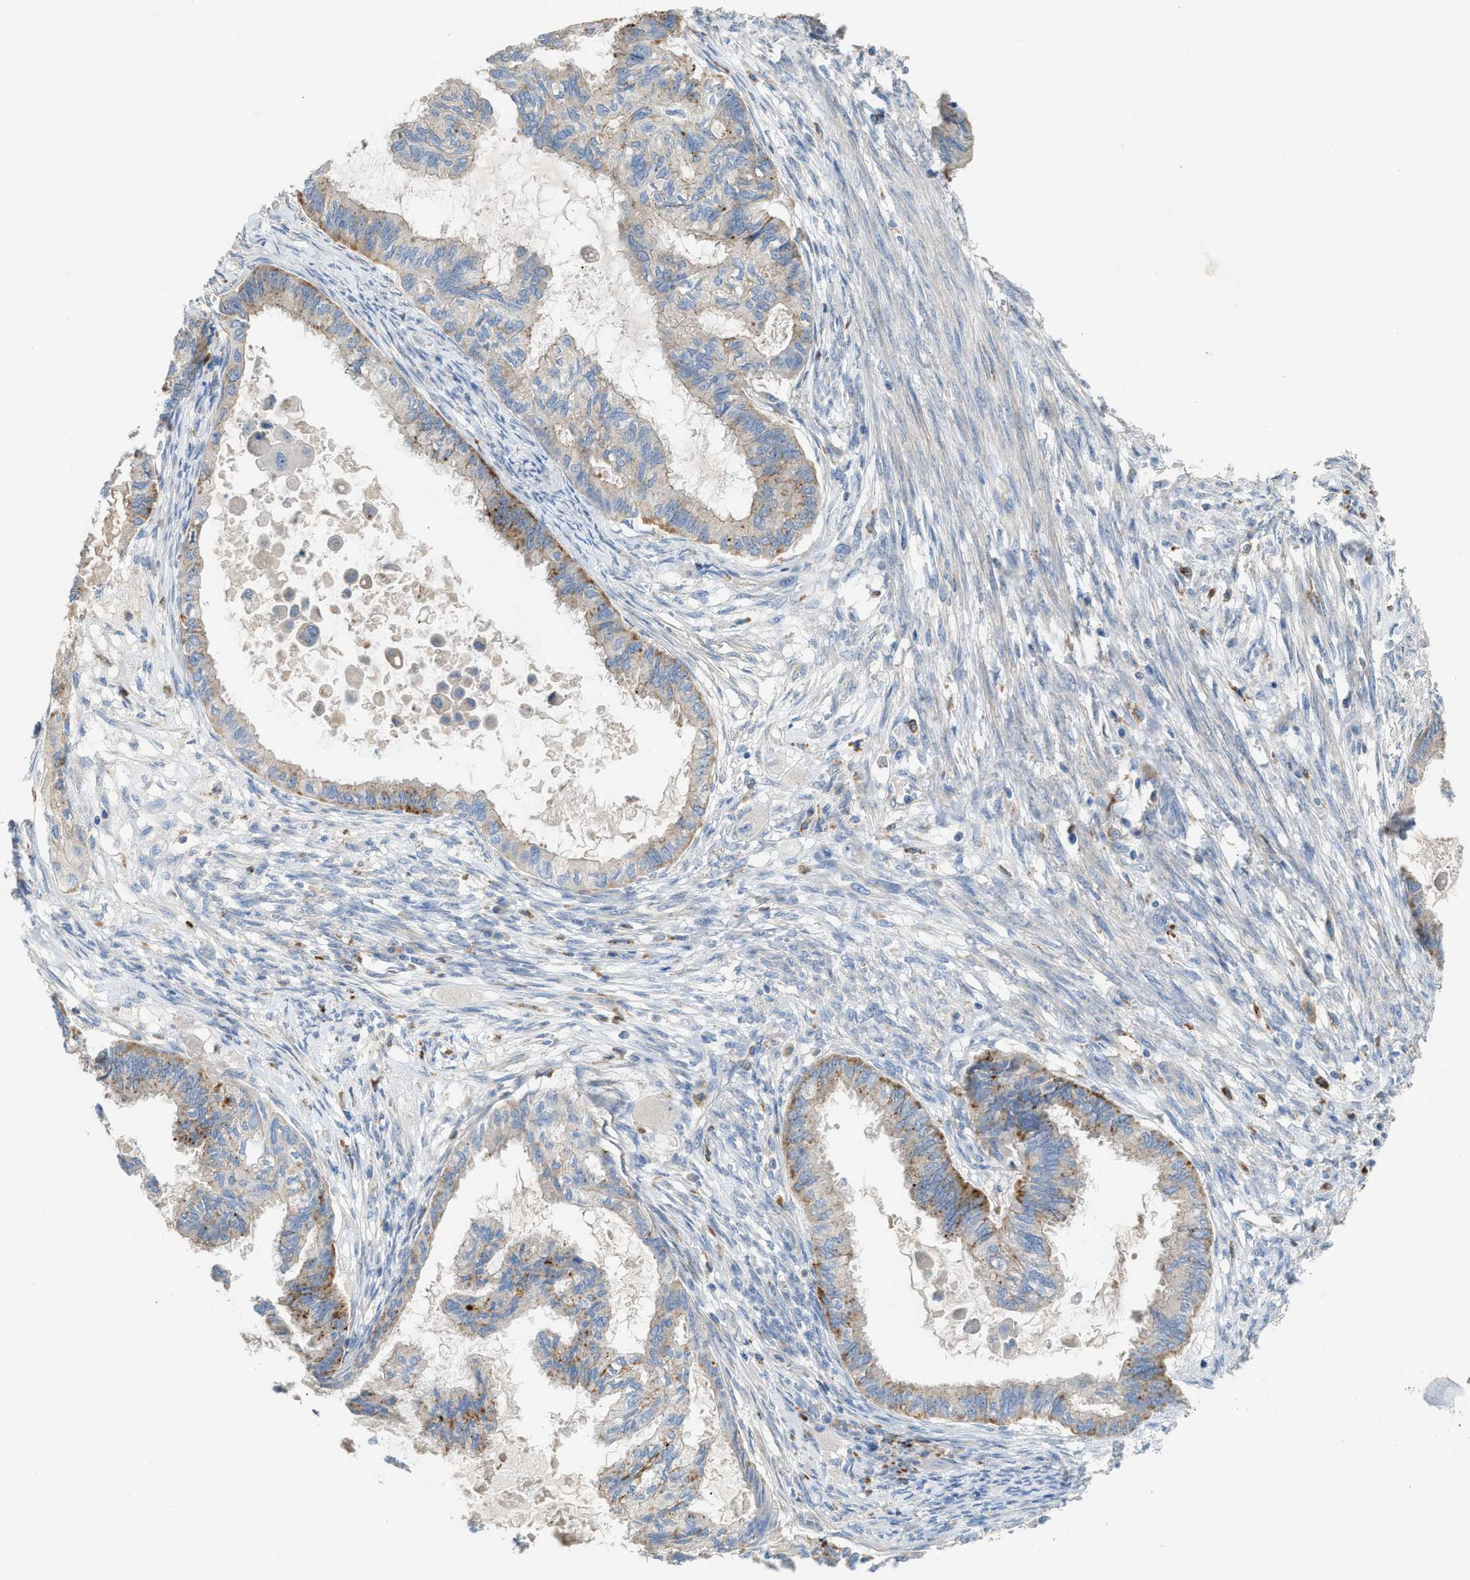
{"staining": {"intensity": "weak", "quantity": "<25%", "location": "cytoplasmic/membranous"}, "tissue": "cervical cancer", "cell_type": "Tumor cells", "image_type": "cancer", "snomed": [{"axis": "morphology", "description": "Normal tissue, NOS"}, {"axis": "morphology", "description": "Adenocarcinoma, NOS"}, {"axis": "topography", "description": "Cervix"}, {"axis": "topography", "description": "Endometrium"}], "caption": "Photomicrograph shows no protein staining in tumor cells of adenocarcinoma (cervical) tissue.", "gene": "AOAH", "patient": {"sex": "female", "age": 86}}